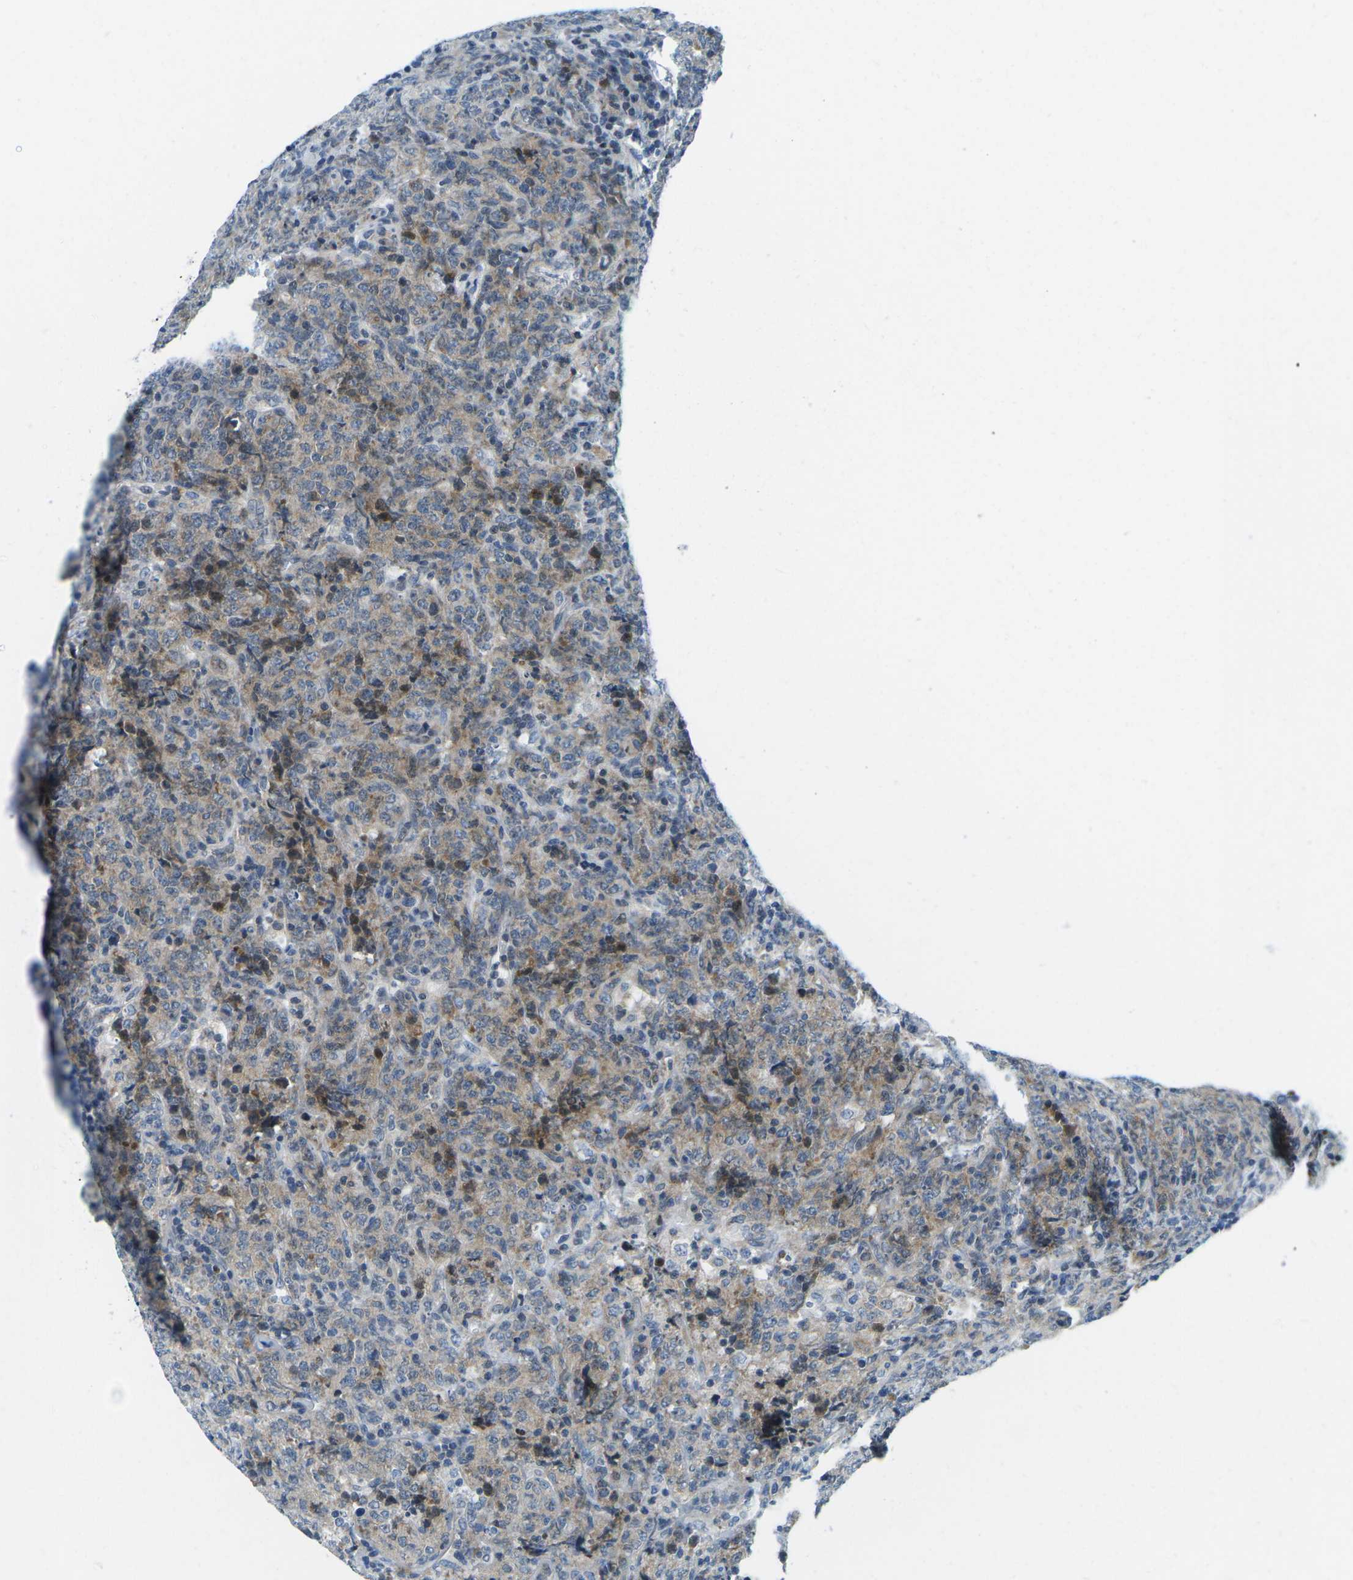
{"staining": {"intensity": "weak", "quantity": "25%-75%", "location": "cytoplasmic/membranous"}, "tissue": "lymphoma", "cell_type": "Tumor cells", "image_type": "cancer", "snomed": [{"axis": "morphology", "description": "Malignant lymphoma, non-Hodgkin's type, High grade"}, {"axis": "topography", "description": "Tonsil"}], "caption": "Human lymphoma stained with a protein marker displays weak staining in tumor cells.", "gene": "CFB", "patient": {"sex": "female", "age": 36}}